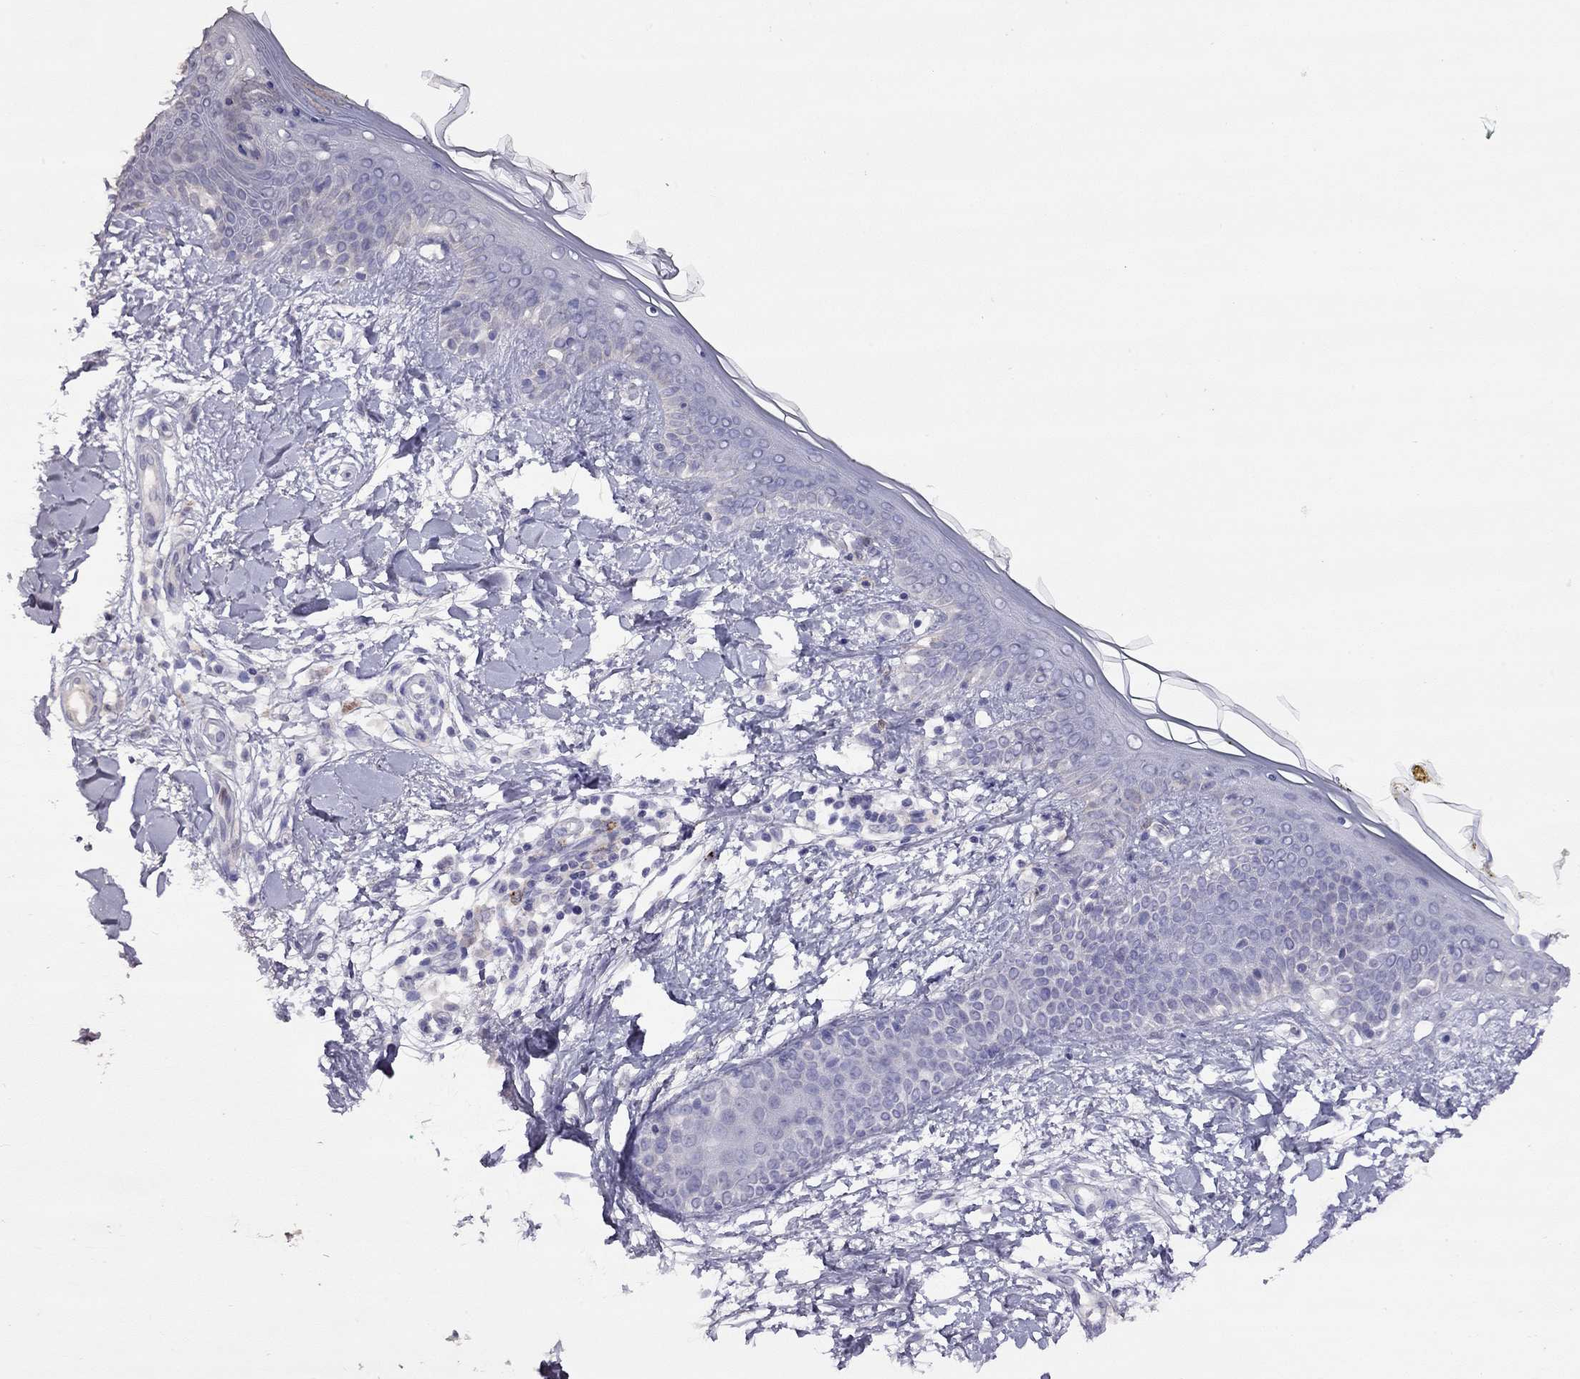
{"staining": {"intensity": "negative", "quantity": "none", "location": "none"}, "tissue": "skin", "cell_type": "Fibroblasts", "image_type": "normal", "snomed": [{"axis": "morphology", "description": "Normal tissue, NOS"}, {"axis": "topography", "description": "Skin"}], "caption": "Immunohistochemistry histopathology image of normal skin stained for a protein (brown), which exhibits no staining in fibroblasts.", "gene": "CPNE4", "patient": {"sex": "female", "age": 34}}